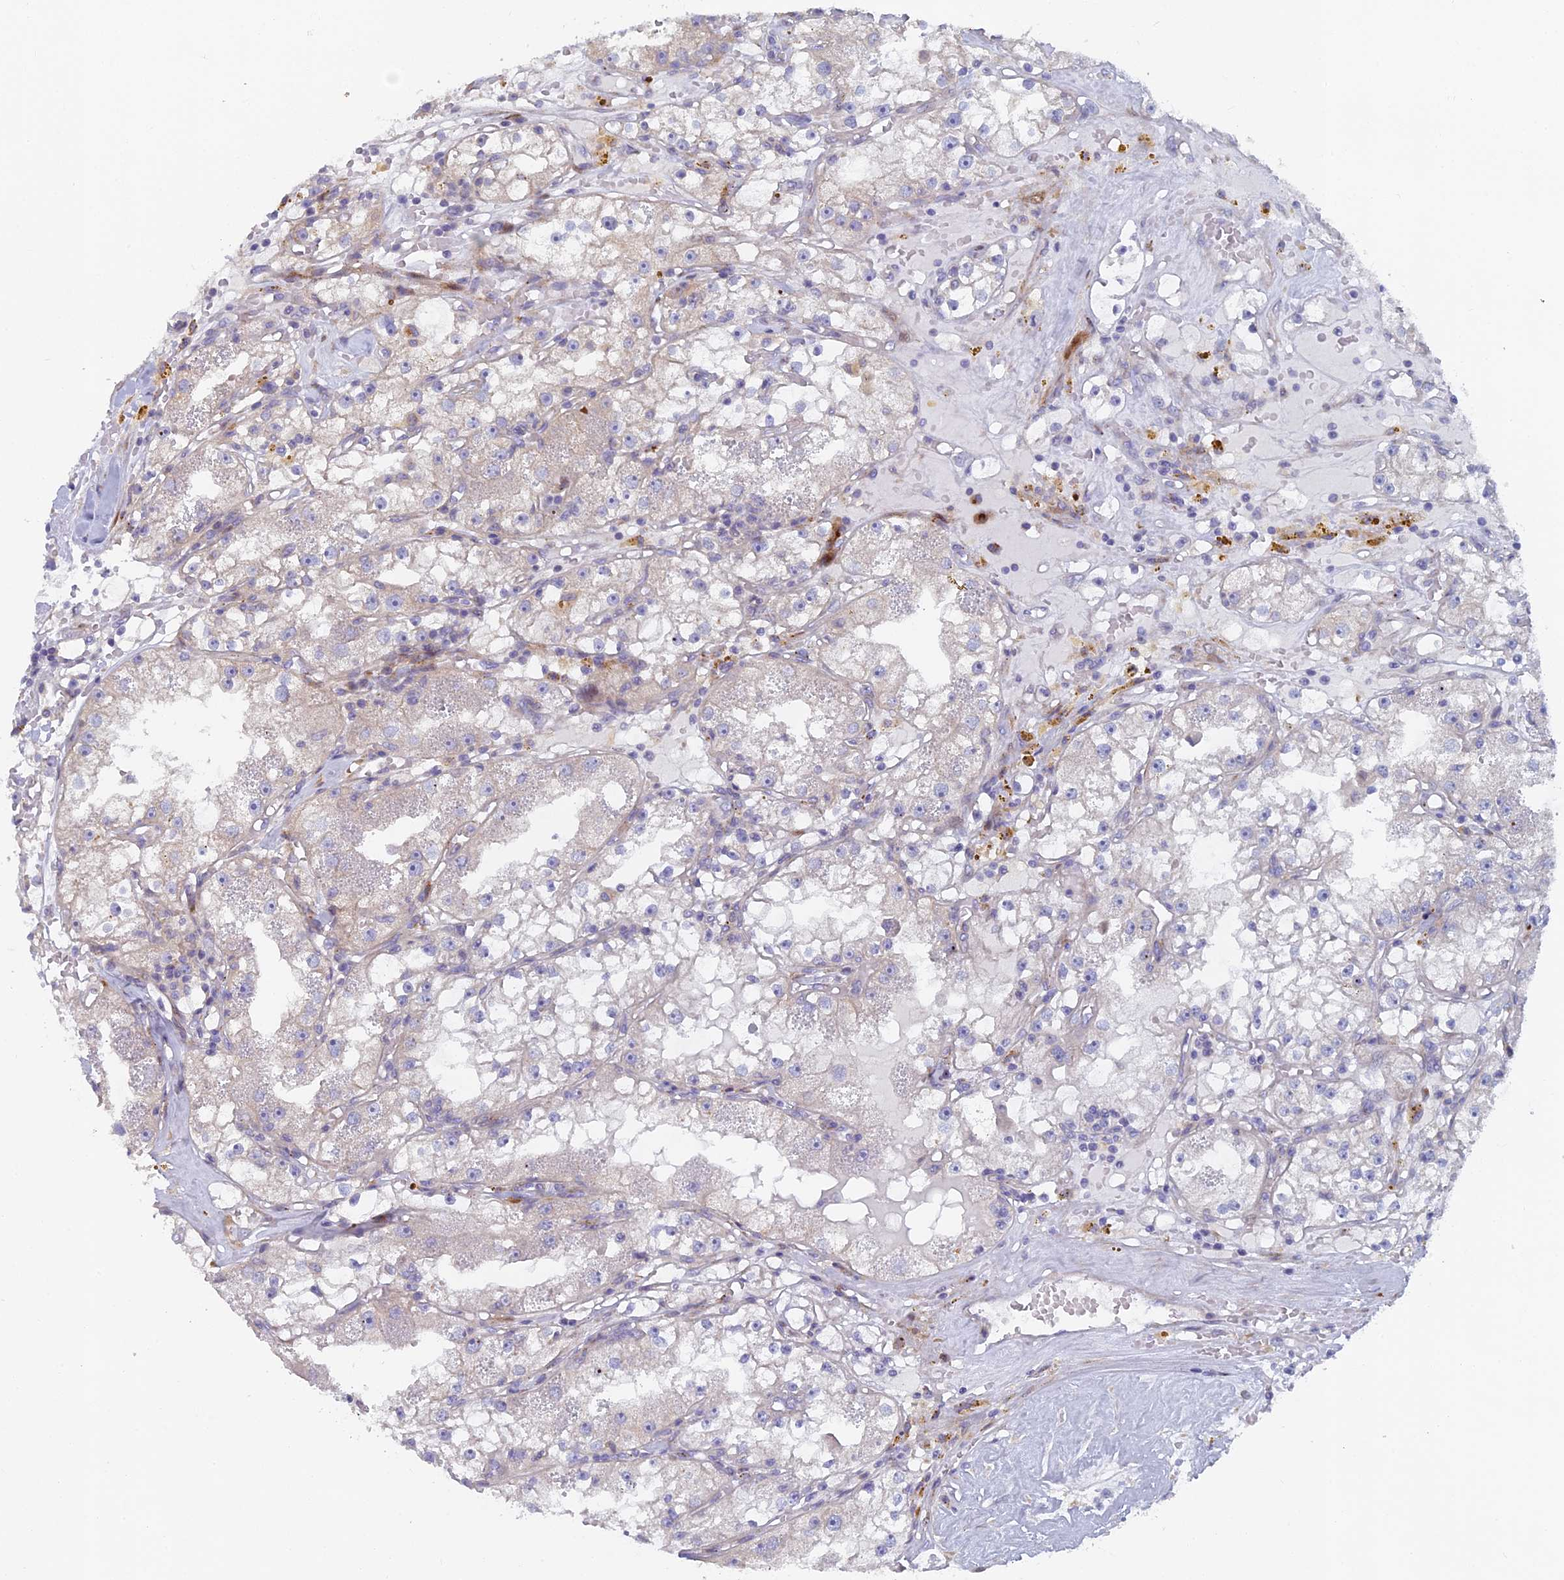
{"staining": {"intensity": "negative", "quantity": "none", "location": "none"}, "tissue": "renal cancer", "cell_type": "Tumor cells", "image_type": "cancer", "snomed": [{"axis": "morphology", "description": "Adenocarcinoma, NOS"}, {"axis": "topography", "description": "Kidney"}], "caption": "Renal cancer was stained to show a protein in brown. There is no significant expression in tumor cells.", "gene": "B9D2", "patient": {"sex": "male", "age": 56}}